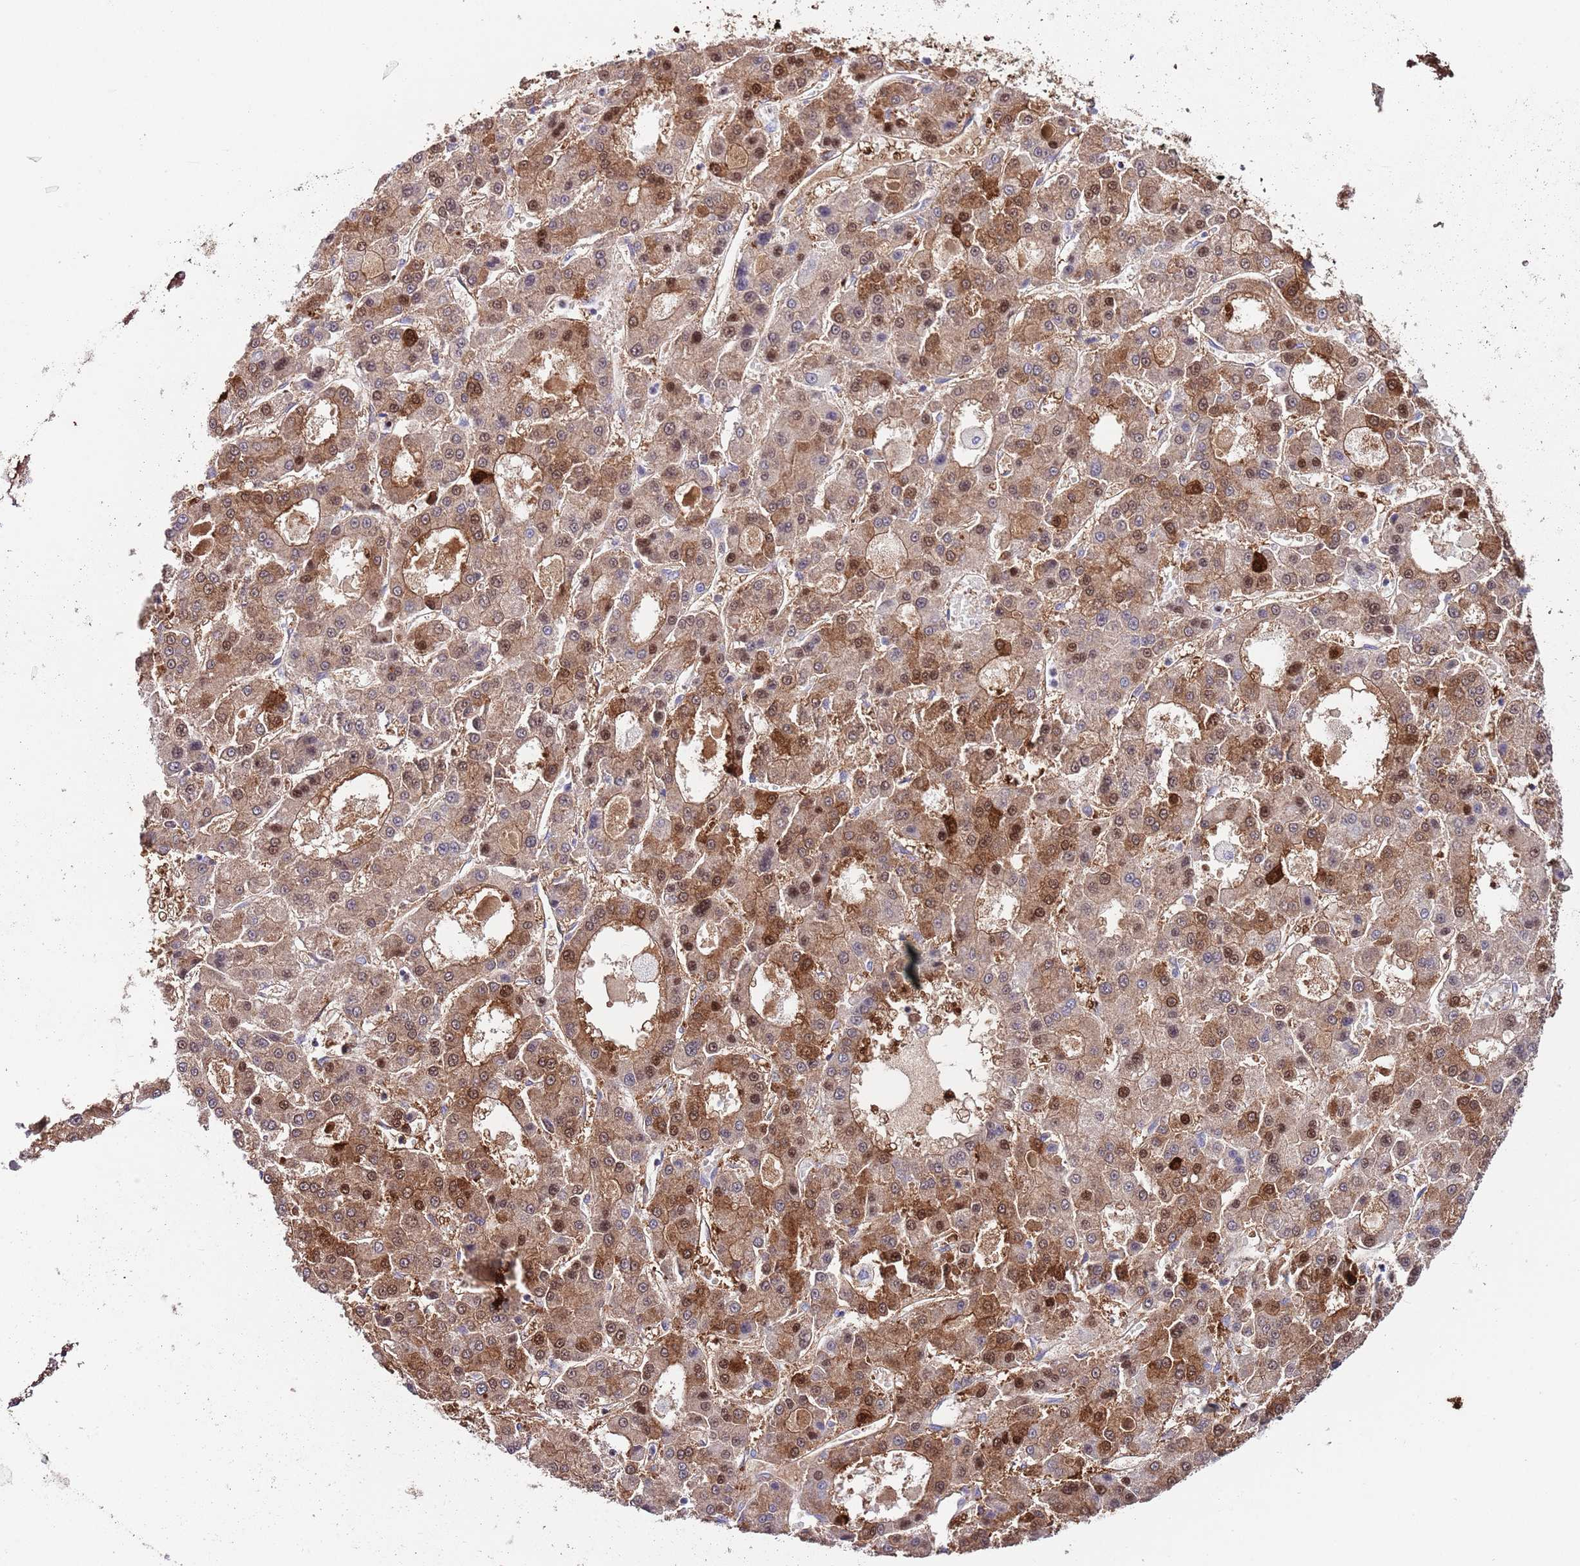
{"staining": {"intensity": "moderate", "quantity": ">75%", "location": "cytoplasmic/membranous,nuclear"}, "tissue": "liver cancer", "cell_type": "Tumor cells", "image_type": "cancer", "snomed": [{"axis": "morphology", "description": "Carcinoma, Hepatocellular, NOS"}, {"axis": "topography", "description": "Liver"}], "caption": "A brown stain shows moderate cytoplasmic/membranous and nuclear expression of a protein in human liver hepatocellular carcinoma tumor cells.", "gene": "ALDH3A1", "patient": {"sex": "male", "age": 70}}